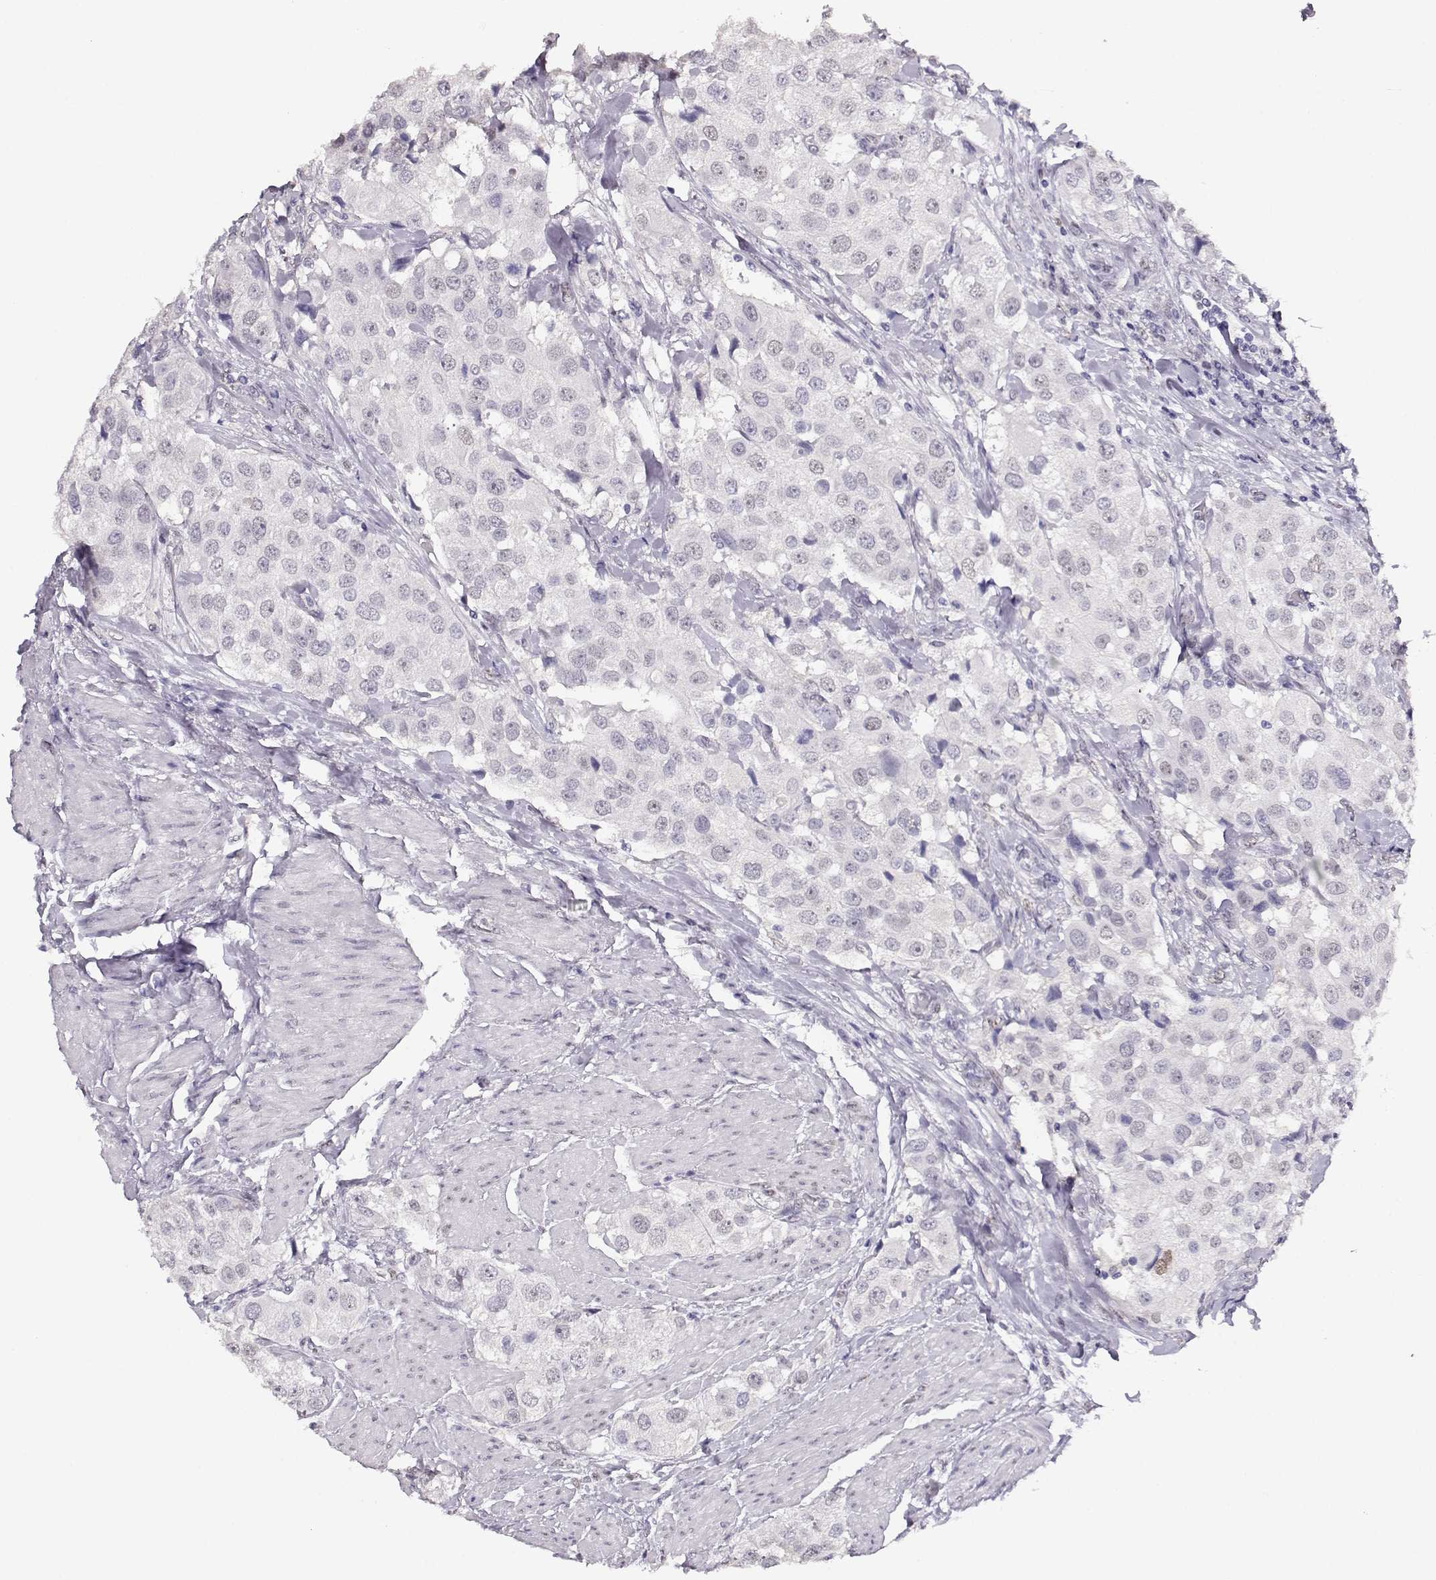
{"staining": {"intensity": "negative", "quantity": "none", "location": "none"}, "tissue": "urothelial cancer", "cell_type": "Tumor cells", "image_type": "cancer", "snomed": [{"axis": "morphology", "description": "Urothelial carcinoma, High grade"}, {"axis": "topography", "description": "Urinary bladder"}], "caption": "DAB immunohistochemical staining of human urothelial cancer shows no significant positivity in tumor cells. (DAB immunohistochemistry (IHC) with hematoxylin counter stain).", "gene": "POLI", "patient": {"sex": "female", "age": 64}}